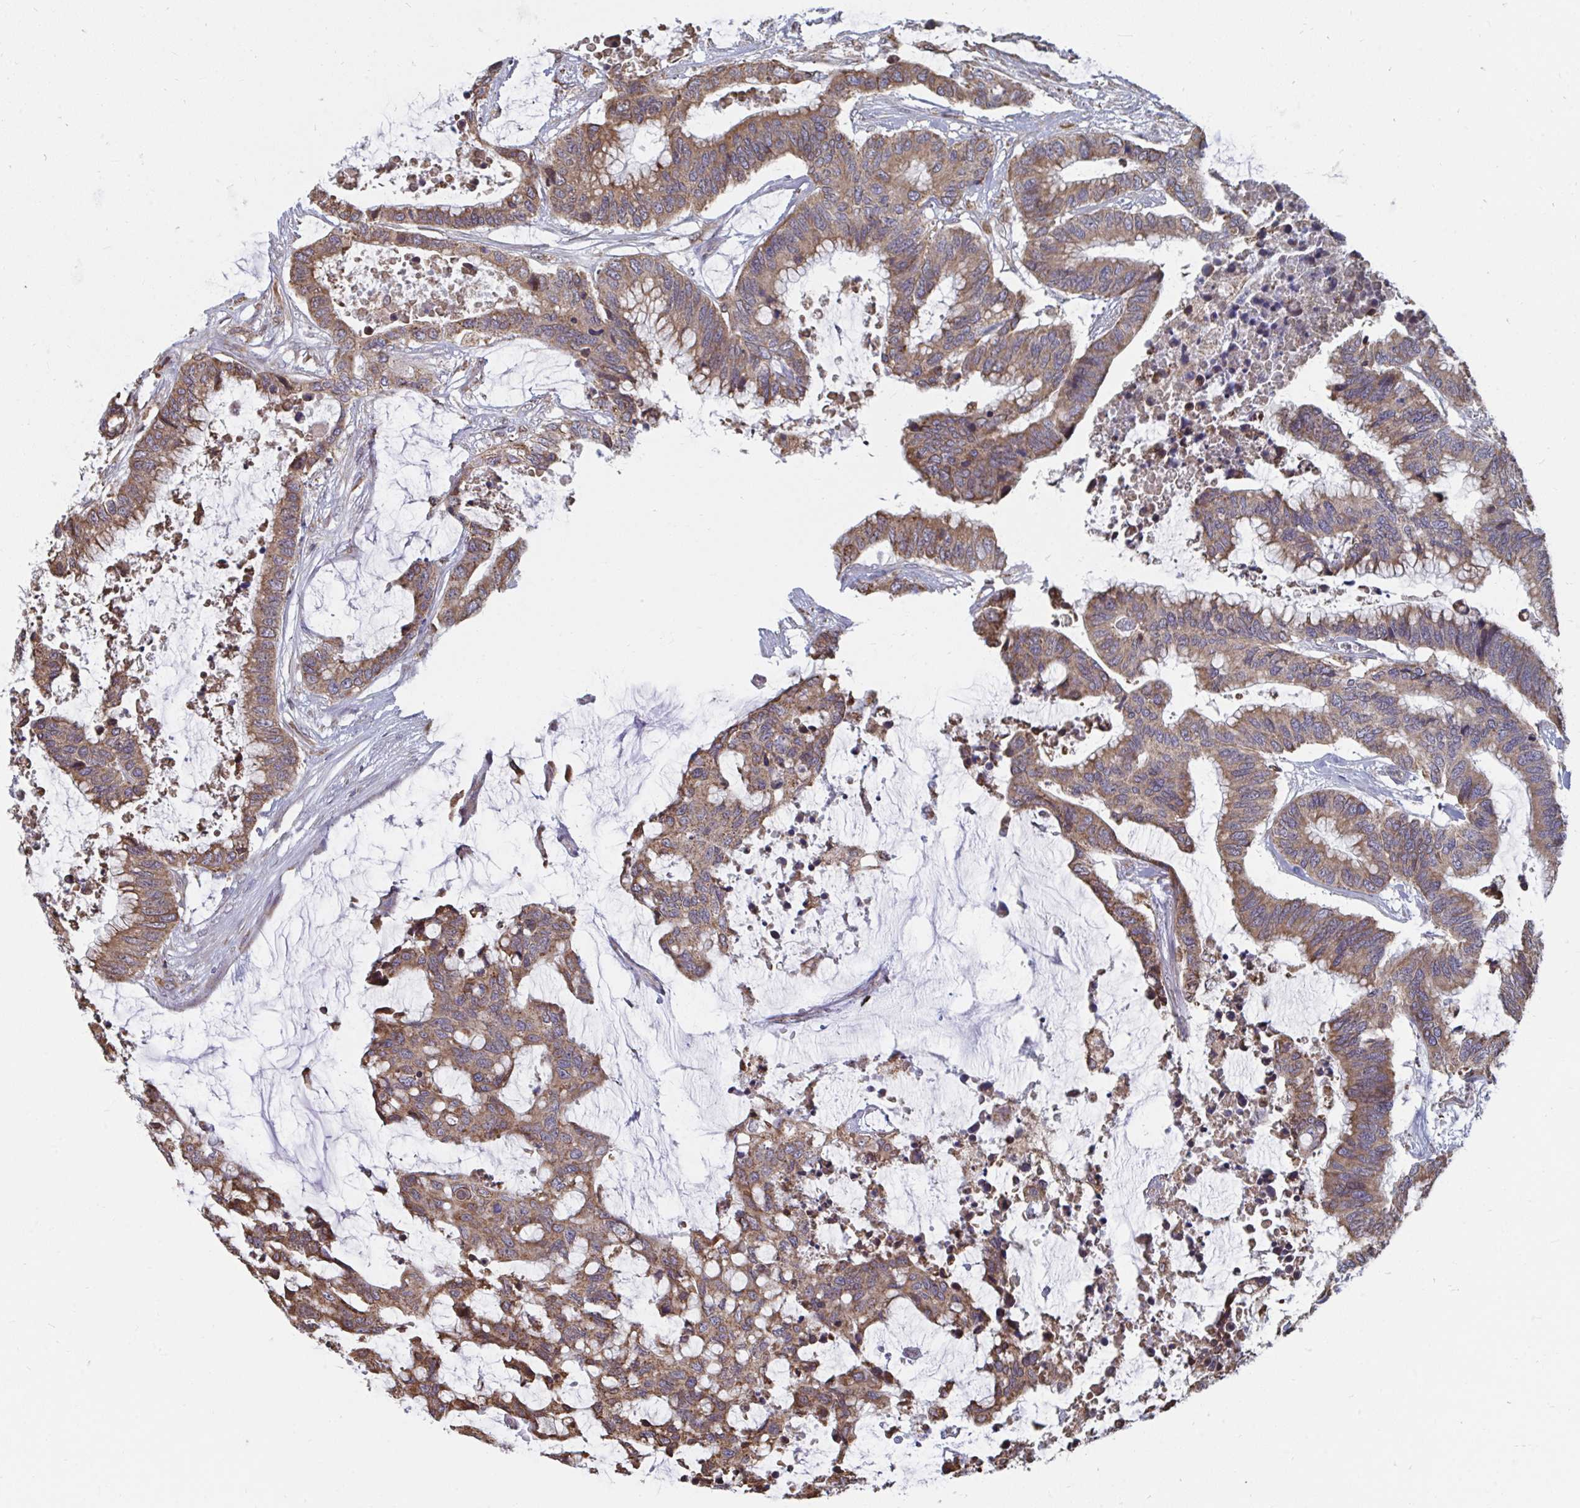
{"staining": {"intensity": "moderate", "quantity": ">75%", "location": "cytoplasmic/membranous"}, "tissue": "colorectal cancer", "cell_type": "Tumor cells", "image_type": "cancer", "snomed": [{"axis": "morphology", "description": "Adenocarcinoma, NOS"}, {"axis": "topography", "description": "Rectum"}], "caption": "Immunohistochemical staining of human adenocarcinoma (colorectal) reveals medium levels of moderate cytoplasmic/membranous staining in approximately >75% of tumor cells.", "gene": "ELAVL1", "patient": {"sex": "female", "age": 59}}